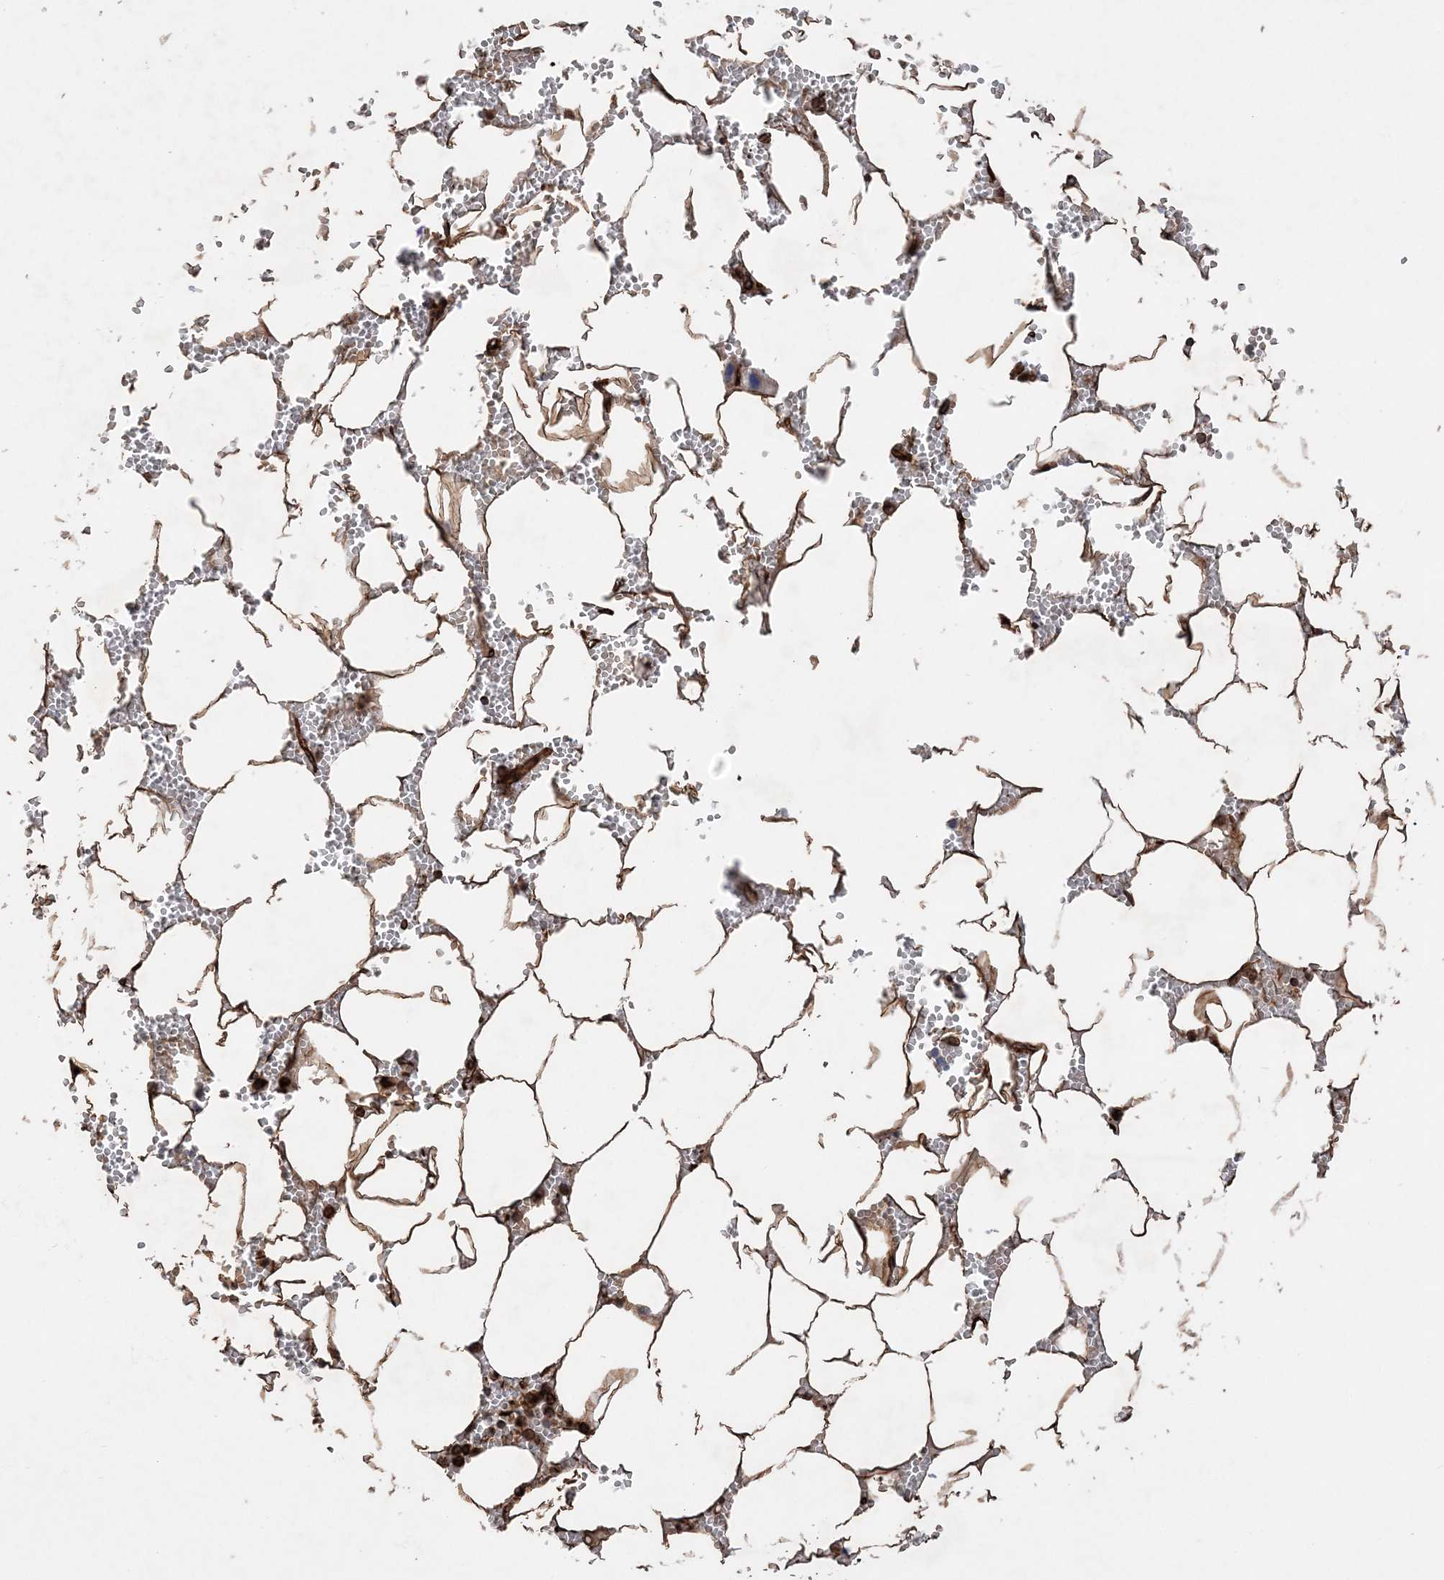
{"staining": {"intensity": "moderate", "quantity": "25%-75%", "location": "cytoplasmic/membranous"}, "tissue": "bone marrow", "cell_type": "Hematopoietic cells", "image_type": "normal", "snomed": [{"axis": "morphology", "description": "Normal tissue, NOS"}, {"axis": "topography", "description": "Bone marrow"}], "caption": "The photomicrograph reveals staining of unremarkable bone marrow, revealing moderate cytoplasmic/membranous protein staining (brown color) within hematopoietic cells.", "gene": "FAM114A2", "patient": {"sex": "male", "age": 70}}